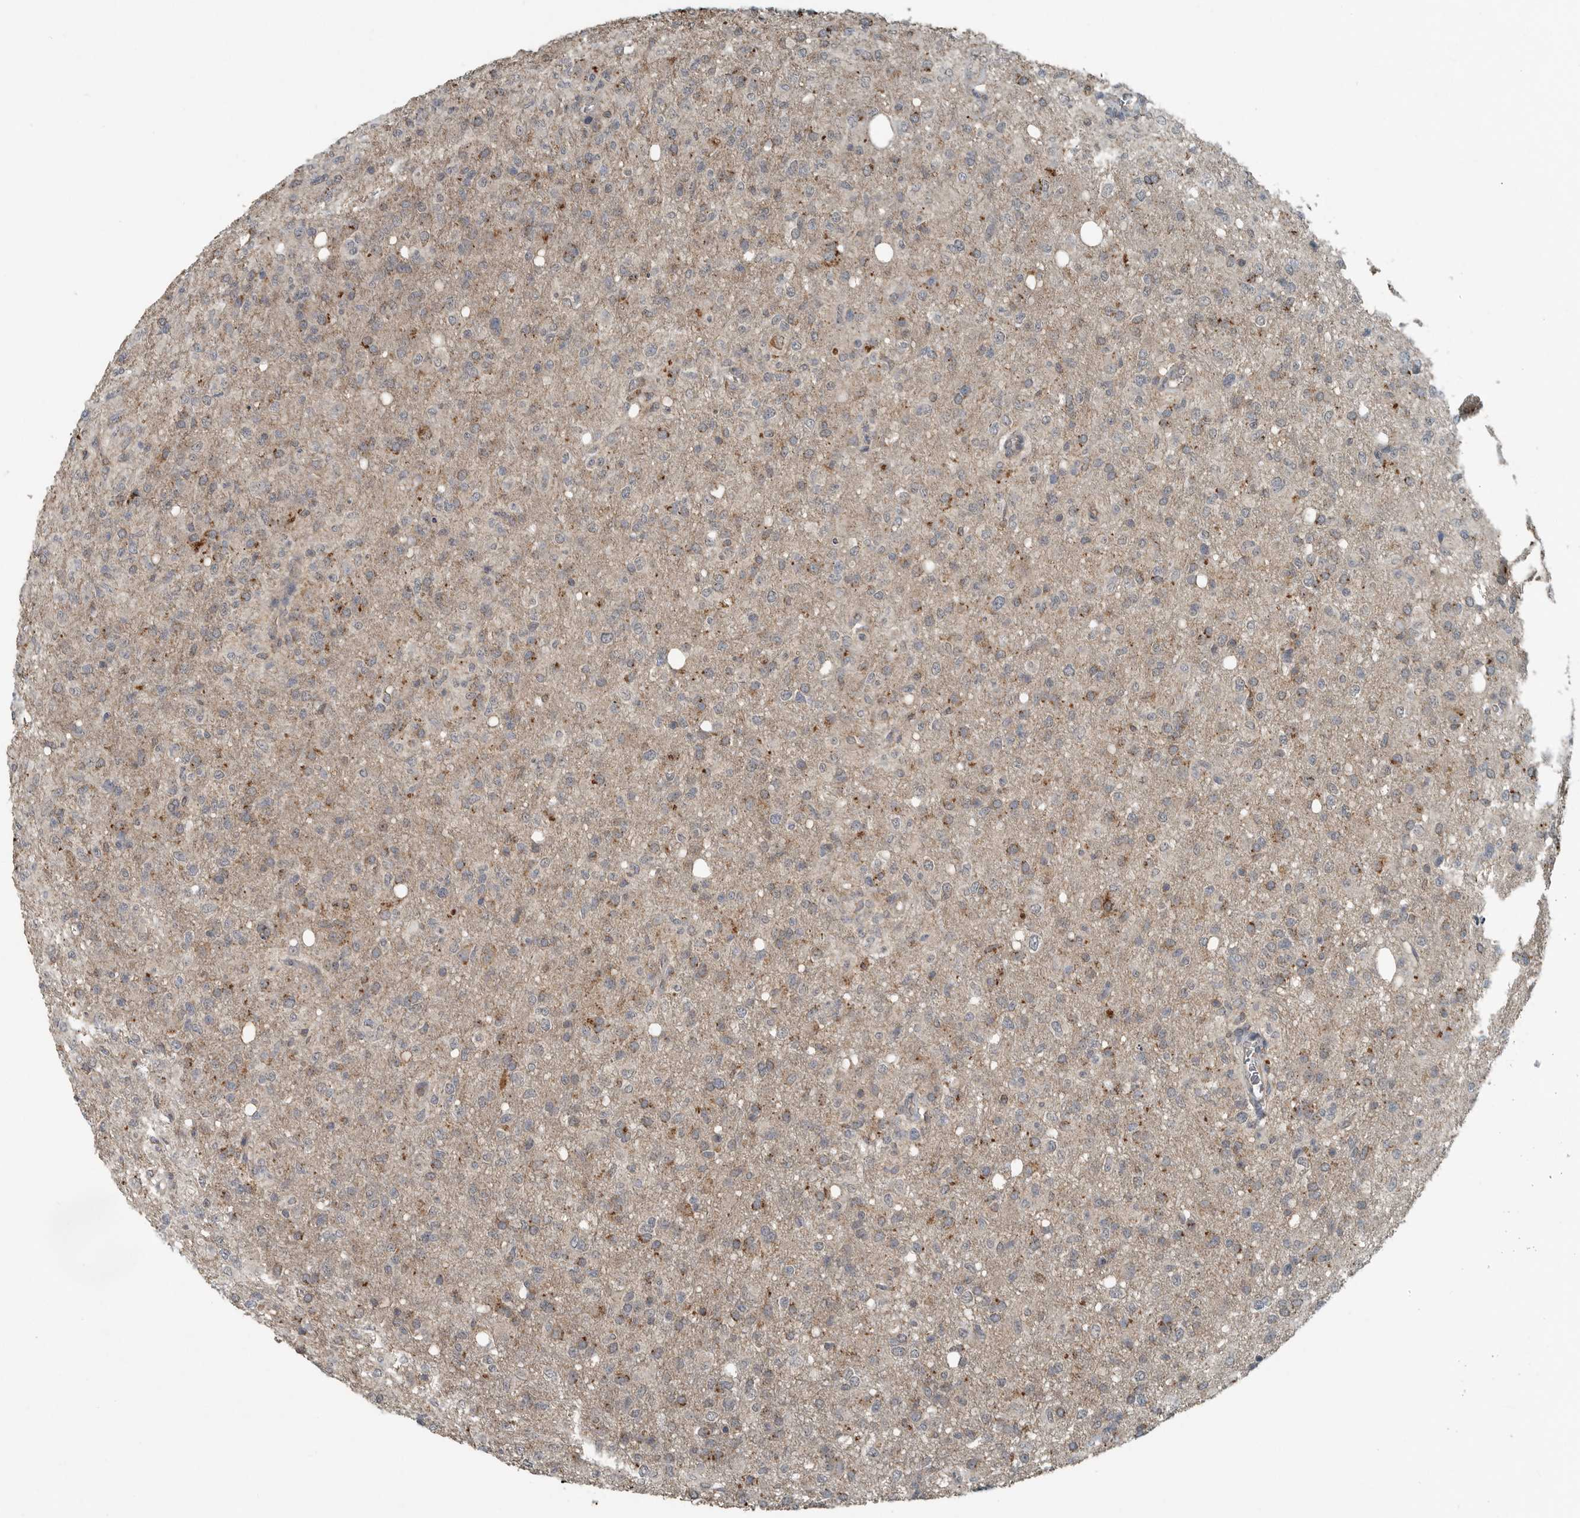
{"staining": {"intensity": "moderate", "quantity": "<25%", "location": "cytoplasmic/membranous"}, "tissue": "glioma", "cell_type": "Tumor cells", "image_type": "cancer", "snomed": [{"axis": "morphology", "description": "Glioma, malignant, High grade"}, {"axis": "topography", "description": "Brain"}], "caption": "Brown immunohistochemical staining in human malignant glioma (high-grade) displays moderate cytoplasmic/membranous positivity in about <25% of tumor cells. The protein is shown in brown color, while the nuclei are stained blue.", "gene": "IL6ST", "patient": {"sex": "female", "age": 57}}